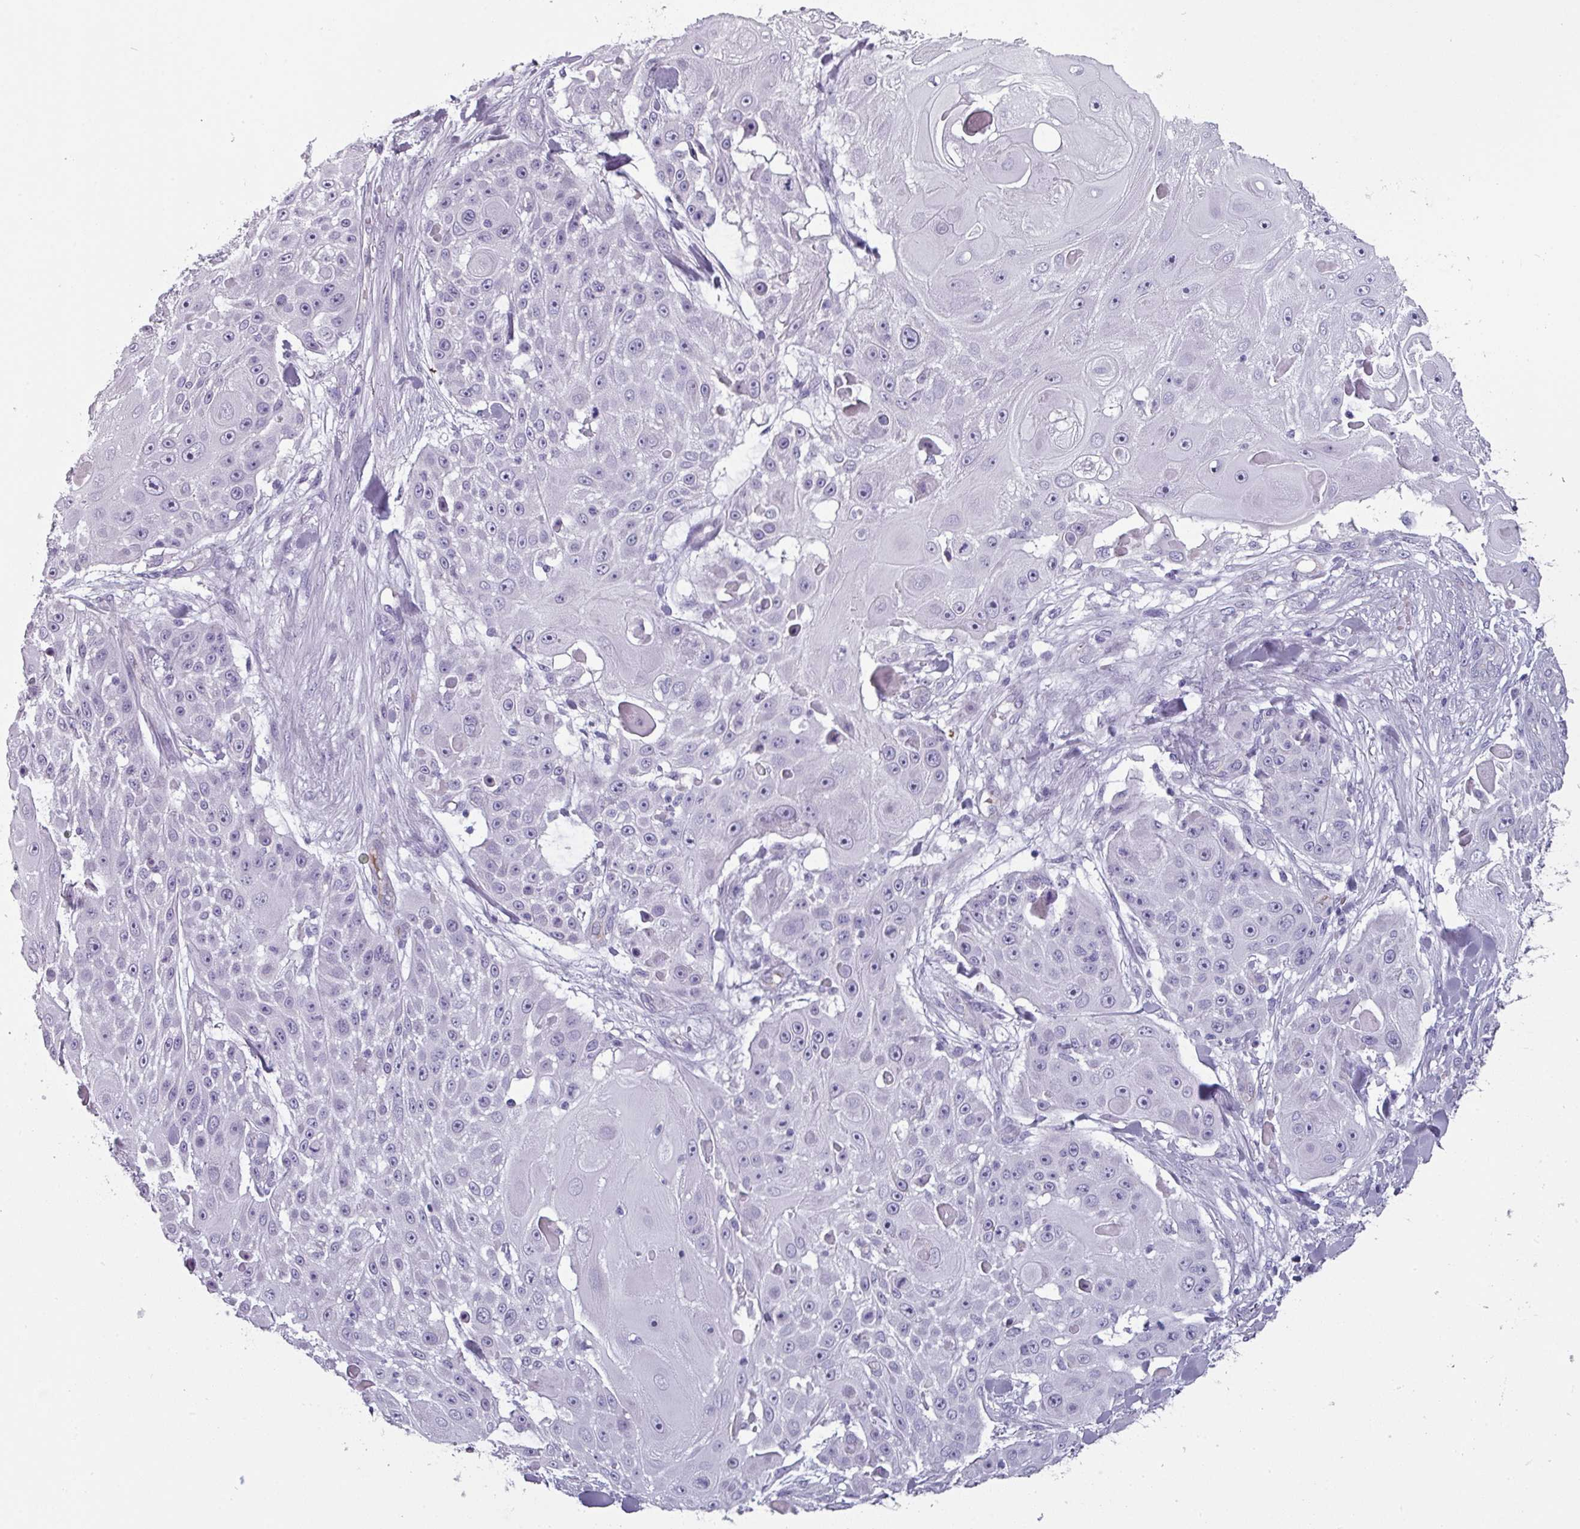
{"staining": {"intensity": "negative", "quantity": "none", "location": "none"}, "tissue": "skin cancer", "cell_type": "Tumor cells", "image_type": "cancer", "snomed": [{"axis": "morphology", "description": "Squamous cell carcinoma, NOS"}, {"axis": "topography", "description": "Skin"}], "caption": "This is a histopathology image of immunohistochemistry staining of skin cancer (squamous cell carcinoma), which shows no positivity in tumor cells. Nuclei are stained in blue.", "gene": "AREL1", "patient": {"sex": "female", "age": 86}}